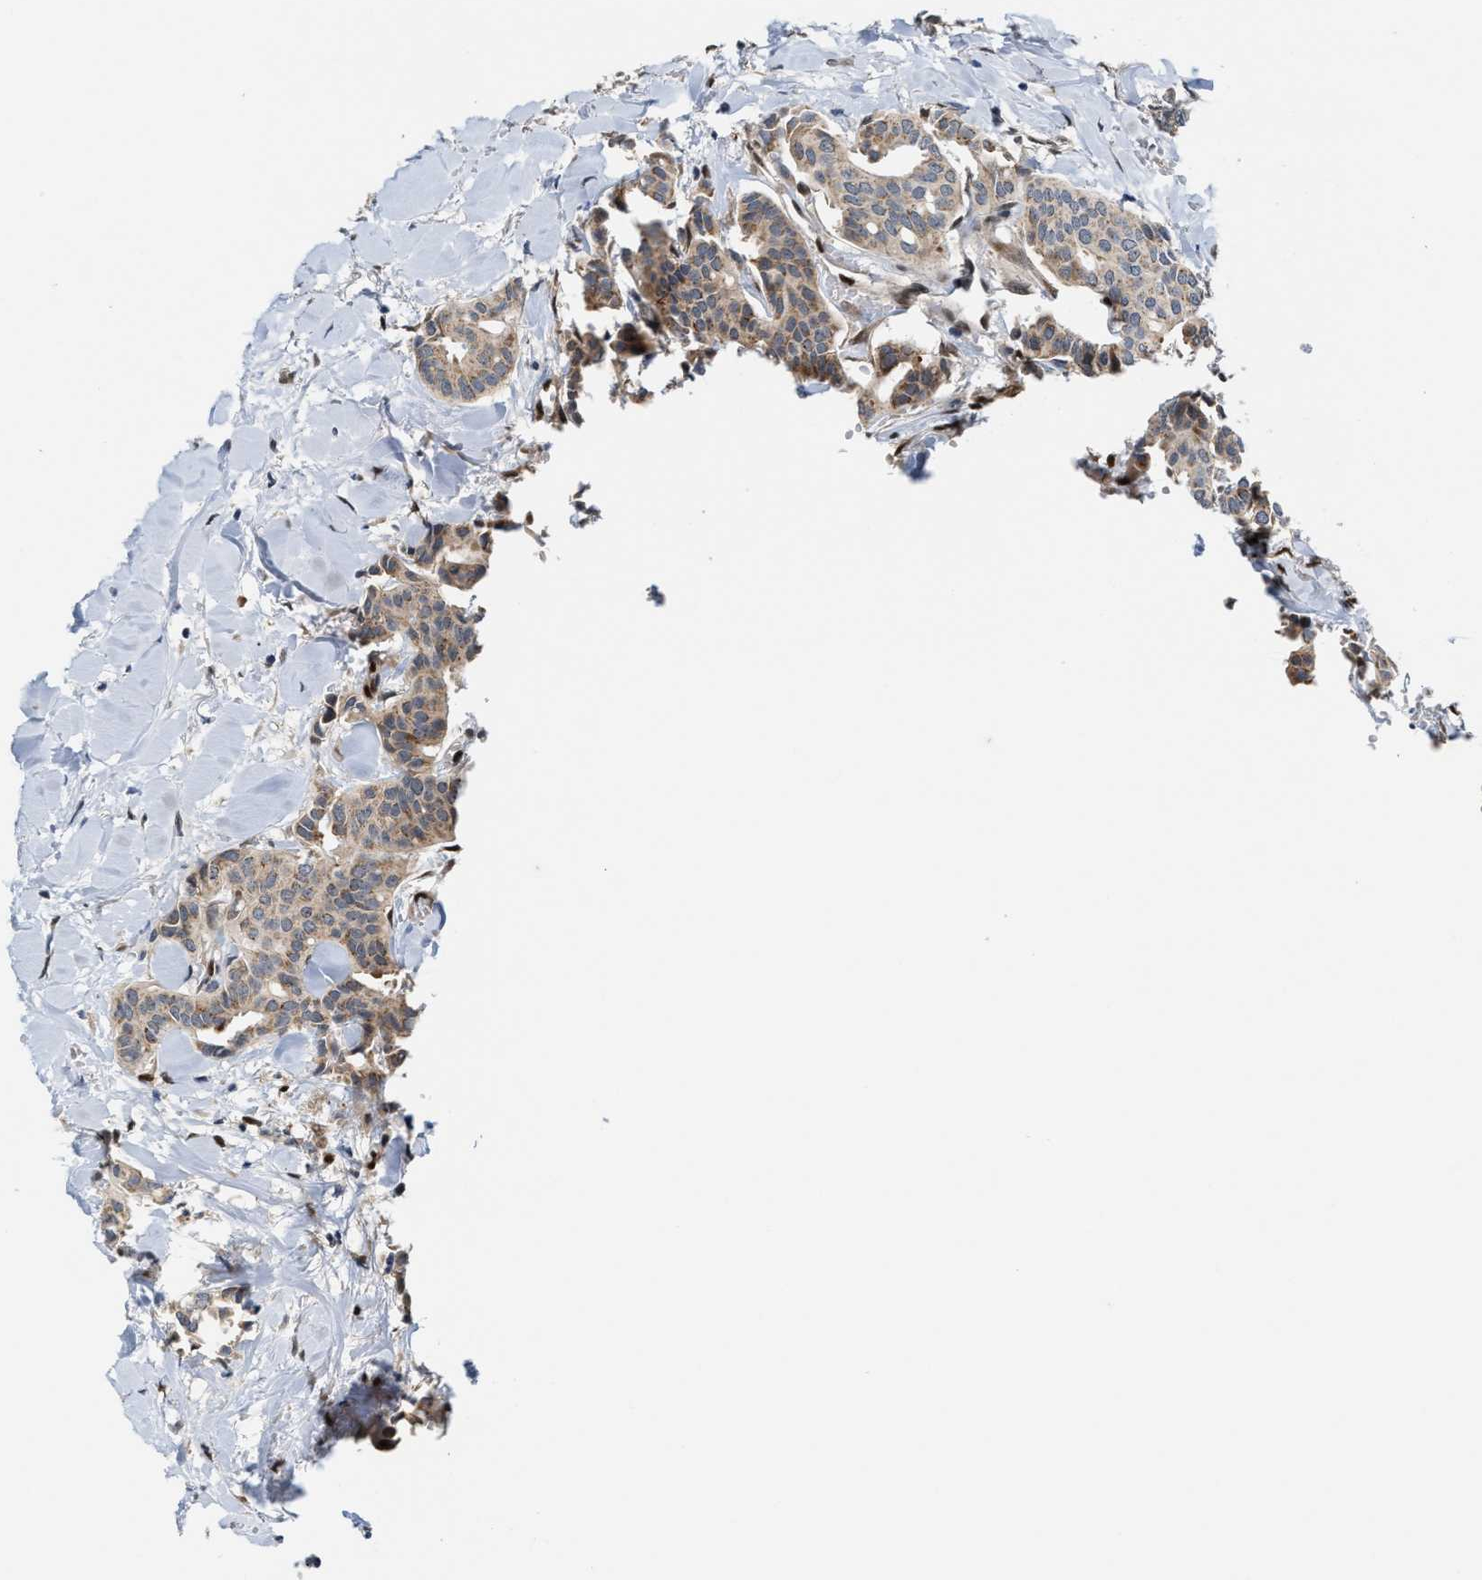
{"staining": {"intensity": "moderate", "quantity": "25%-75%", "location": "cytoplasmic/membranous"}, "tissue": "head and neck cancer", "cell_type": "Tumor cells", "image_type": "cancer", "snomed": [{"axis": "morphology", "description": "Adenocarcinoma, NOS"}, {"axis": "topography", "description": "Salivary gland"}, {"axis": "topography", "description": "Head-Neck"}], "caption": "DAB (3,3'-diaminobenzidine) immunohistochemical staining of adenocarcinoma (head and neck) exhibits moderate cytoplasmic/membranous protein positivity in about 25%-75% of tumor cells. The staining is performed using DAB brown chromogen to label protein expression. The nuclei are counter-stained blue using hematoxylin.", "gene": "TCF4", "patient": {"sex": "female", "age": 59}}